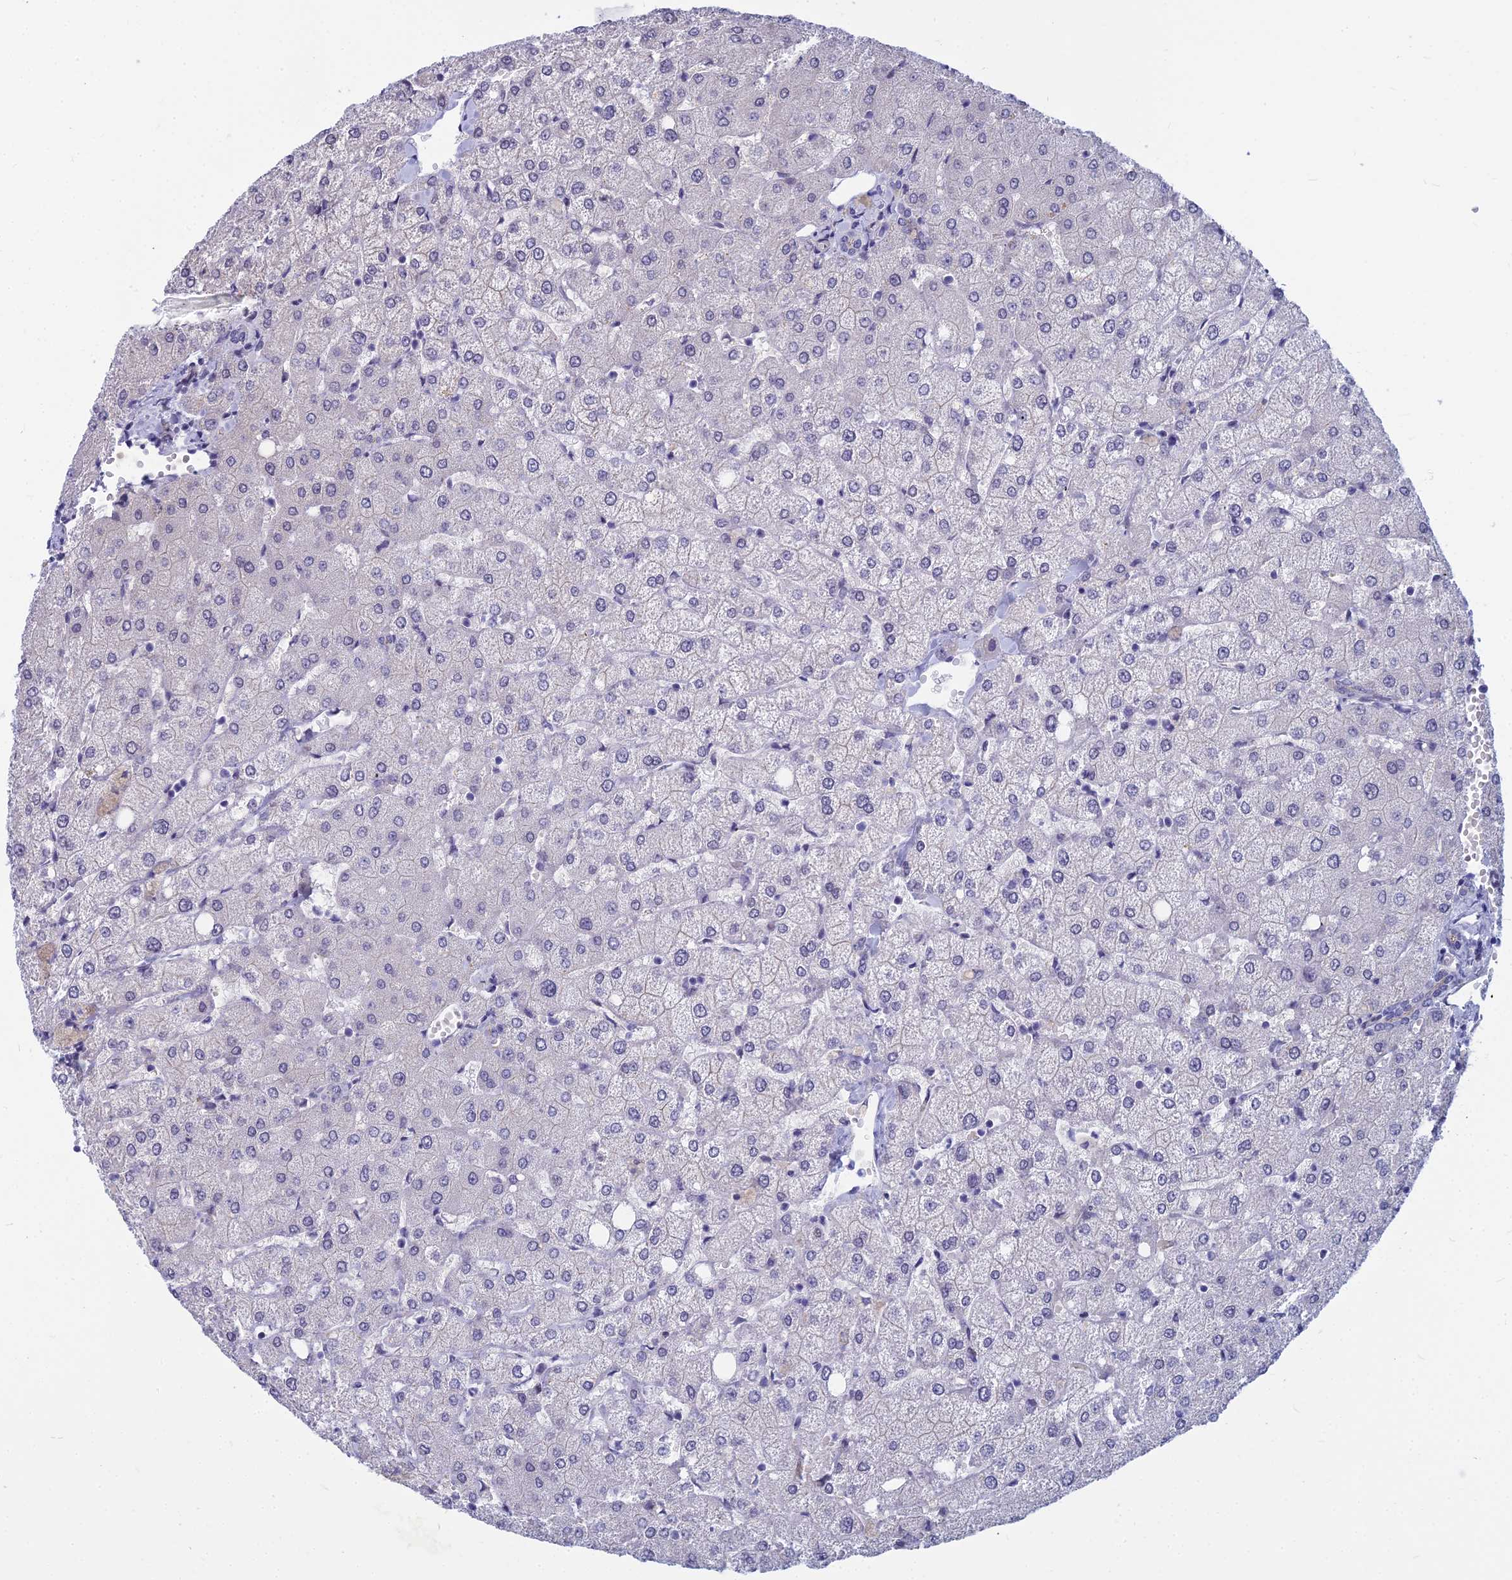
{"staining": {"intensity": "negative", "quantity": "none", "location": "none"}, "tissue": "liver", "cell_type": "Cholangiocytes", "image_type": "normal", "snomed": [{"axis": "morphology", "description": "Normal tissue, NOS"}, {"axis": "topography", "description": "Liver"}], "caption": "Immunohistochemical staining of benign human liver displays no significant staining in cholangiocytes.", "gene": "MYBPC2", "patient": {"sex": "female", "age": 54}}